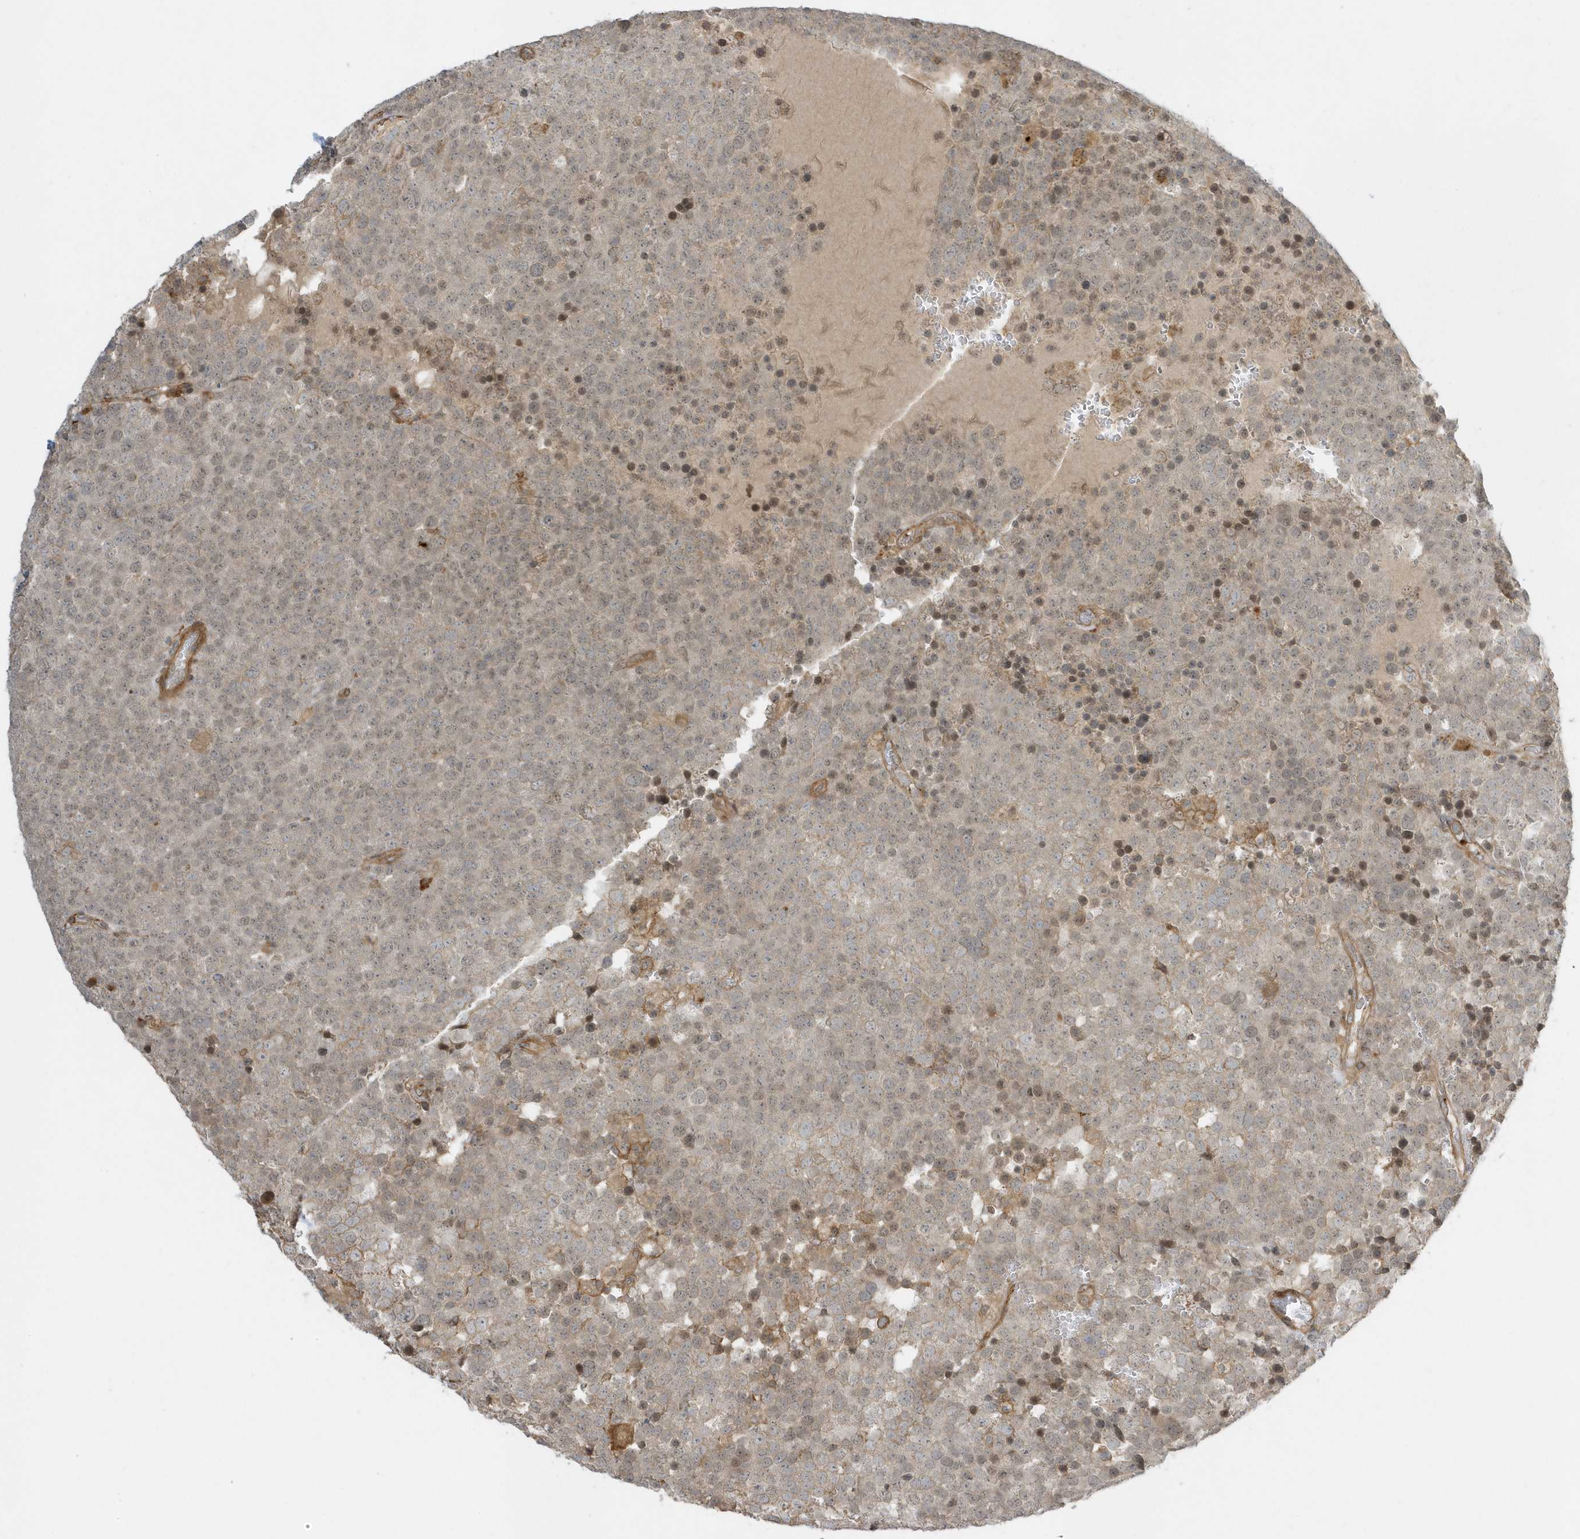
{"staining": {"intensity": "moderate", "quantity": ">75%", "location": "nuclear"}, "tissue": "testis cancer", "cell_type": "Tumor cells", "image_type": "cancer", "snomed": [{"axis": "morphology", "description": "Seminoma, NOS"}, {"axis": "topography", "description": "Testis"}], "caption": "A brown stain shows moderate nuclear staining of a protein in testis seminoma tumor cells.", "gene": "ZBTB8A", "patient": {"sex": "male", "age": 71}}